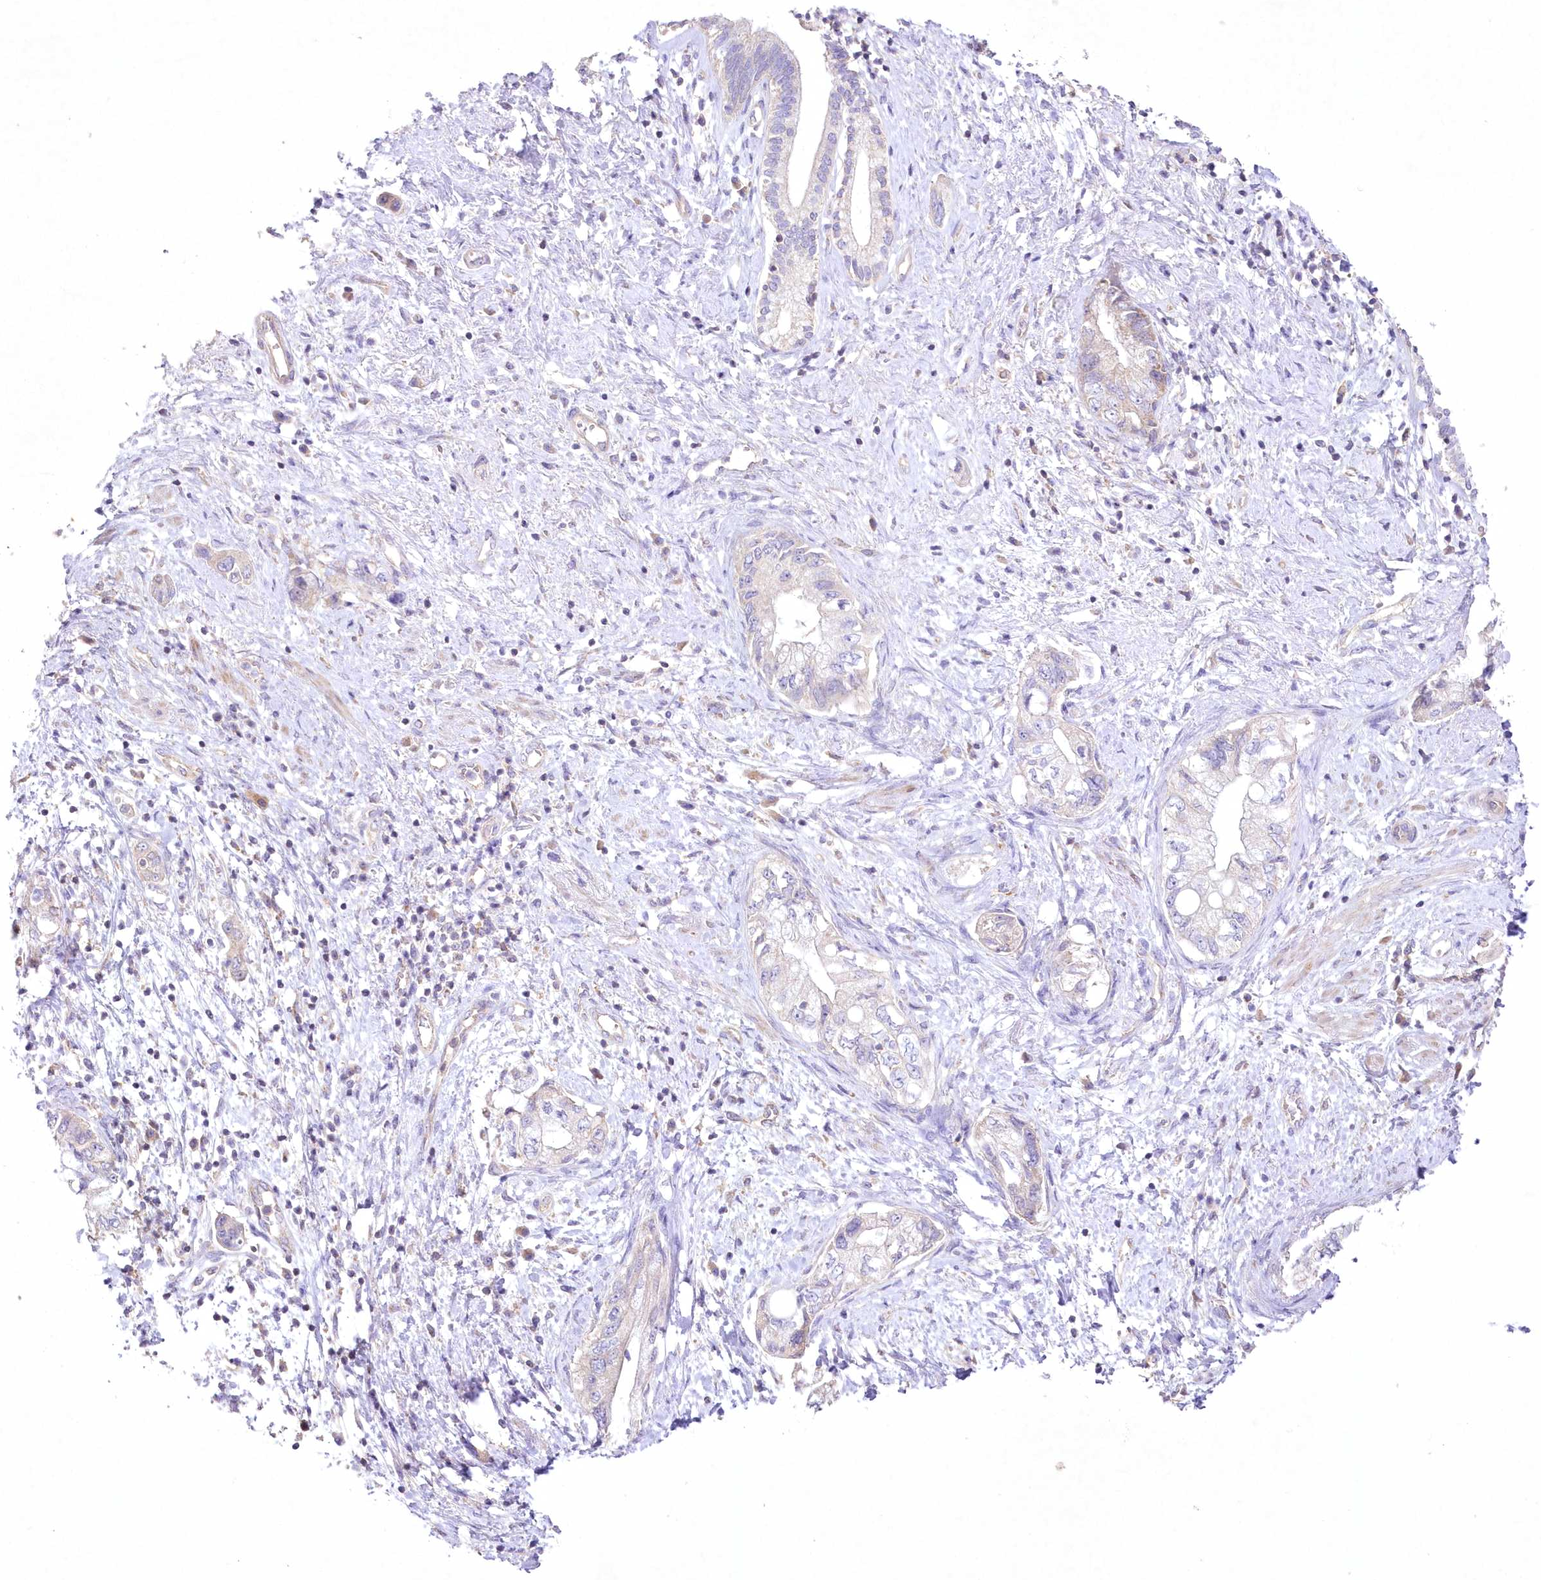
{"staining": {"intensity": "negative", "quantity": "none", "location": "none"}, "tissue": "pancreatic cancer", "cell_type": "Tumor cells", "image_type": "cancer", "snomed": [{"axis": "morphology", "description": "Adenocarcinoma, NOS"}, {"axis": "topography", "description": "Pancreas"}], "caption": "IHC of human pancreatic cancer (adenocarcinoma) shows no positivity in tumor cells.", "gene": "ITSN2", "patient": {"sex": "female", "age": 73}}